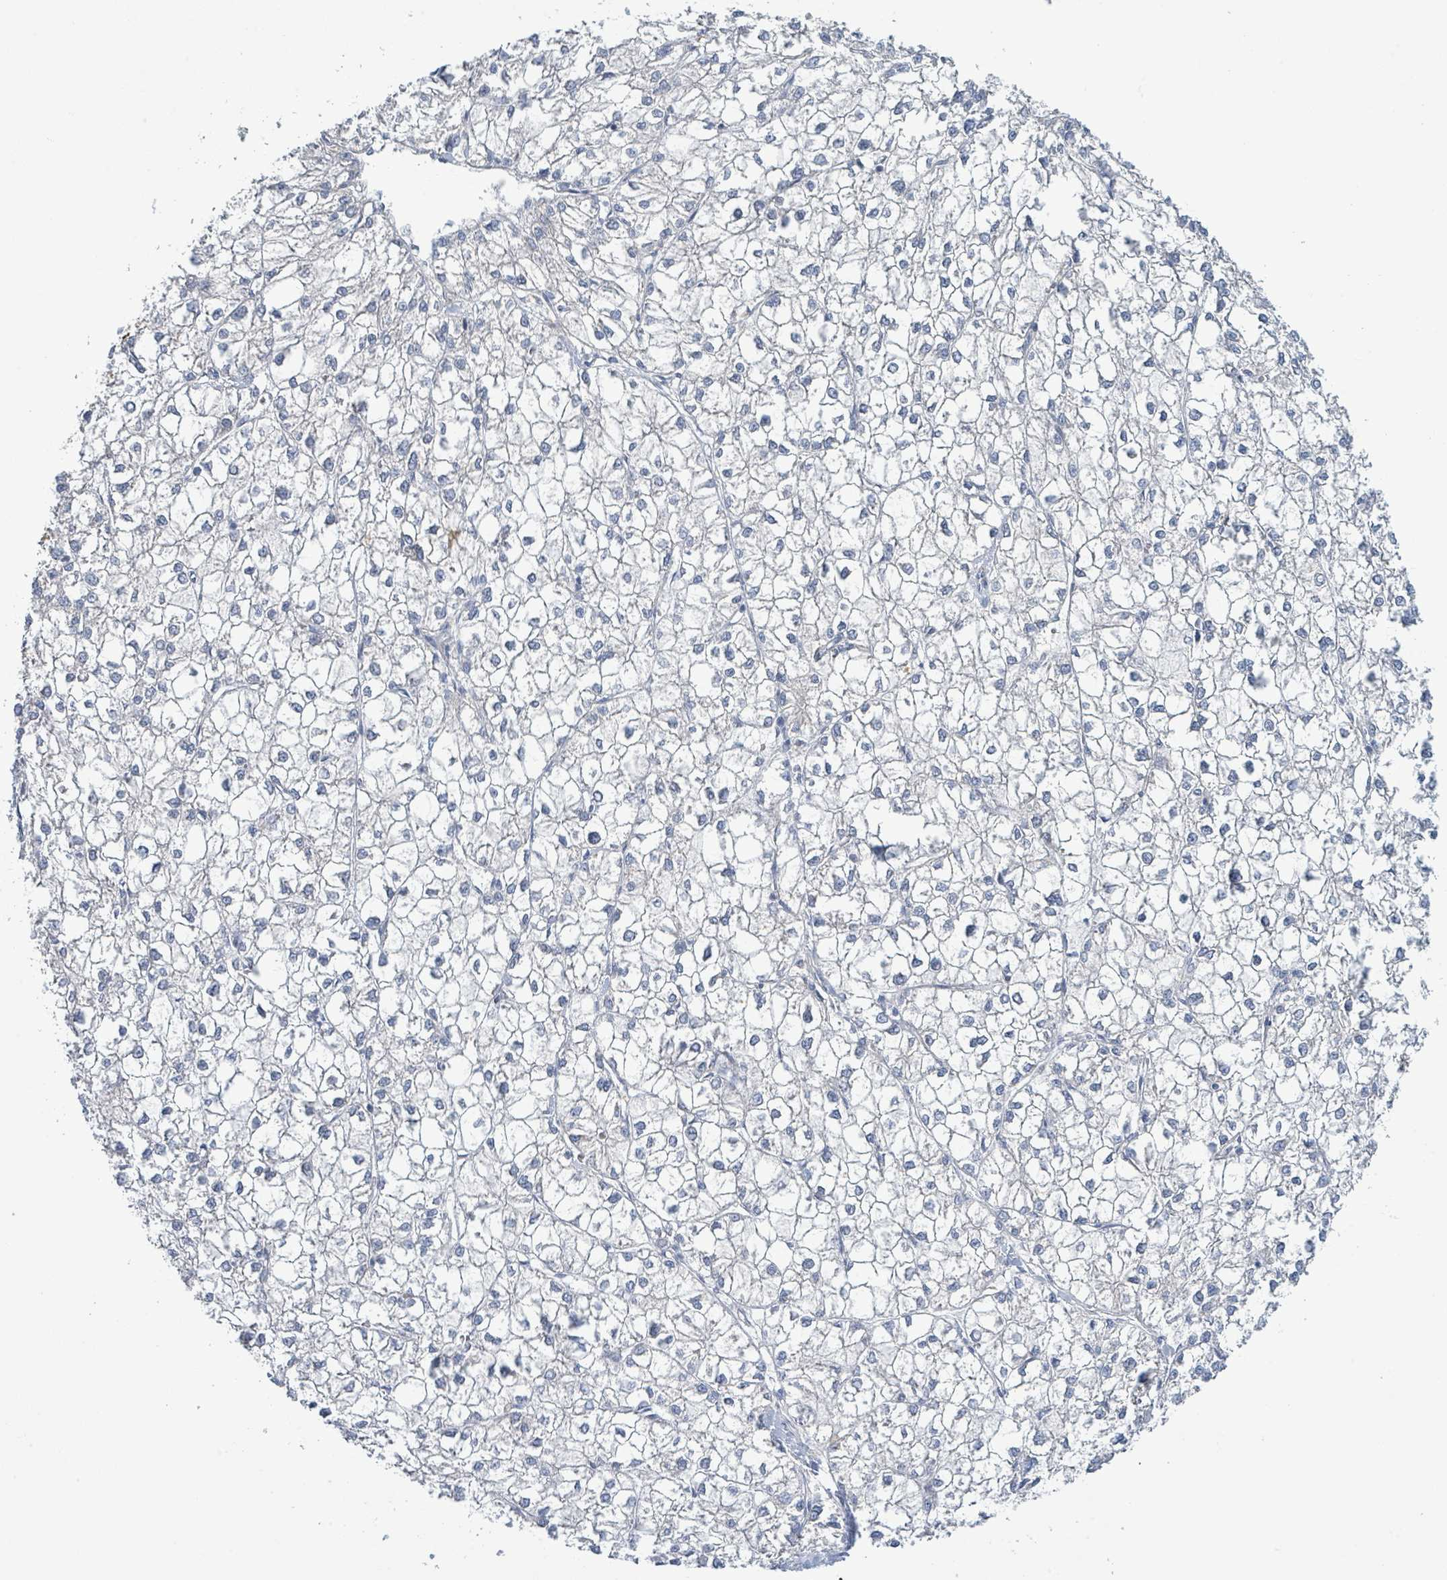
{"staining": {"intensity": "negative", "quantity": "none", "location": "none"}, "tissue": "liver cancer", "cell_type": "Tumor cells", "image_type": "cancer", "snomed": [{"axis": "morphology", "description": "Carcinoma, Hepatocellular, NOS"}, {"axis": "topography", "description": "Liver"}], "caption": "Liver cancer (hepatocellular carcinoma) was stained to show a protein in brown. There is no significant positivity in tumor cells. (IHC, brightfield microscopy, high magnification).", "gene": "ALG12", "patient": {"sex": "female", "age": 43}}